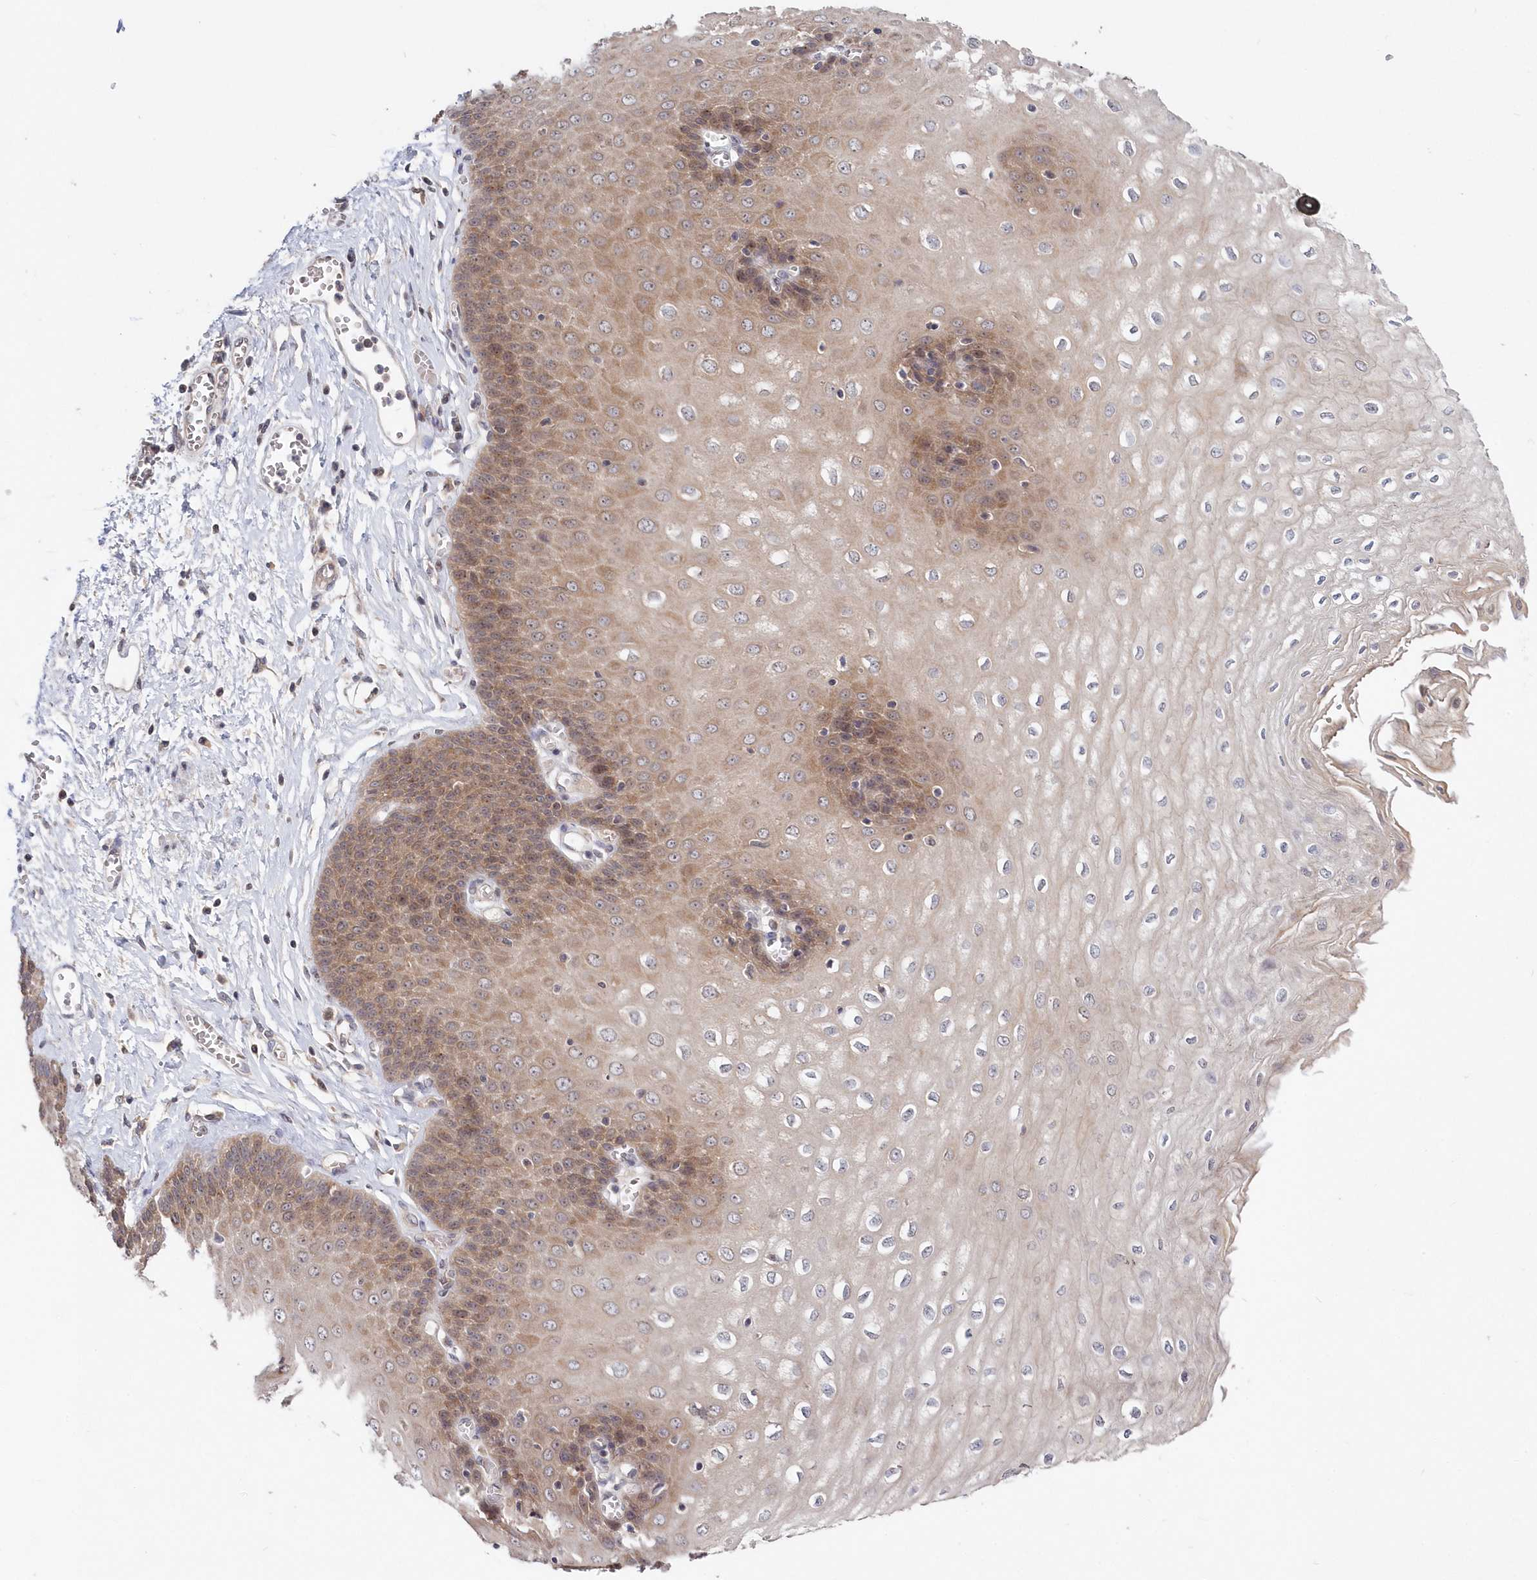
{"staining": {"intensity": "moderate", "quantity": ">75%", "location": "cytoplasmic/membranous"}, "tissue": "esophagus", "cell_type": "Squamous epithelial cells", "image_type": "normal", "snomed": [{"axis": "morphology", "description": "Normal tissue, NOS"}, {"axis": "topography", "description": "Esophagus"}], "caption": "Esophagus stained for a protein displays moderate cytoplasmic/membranous positivity in squamous epithelial cells.", "gene": "KATNA1", "patient": {"sex": "male", "age": 60}}